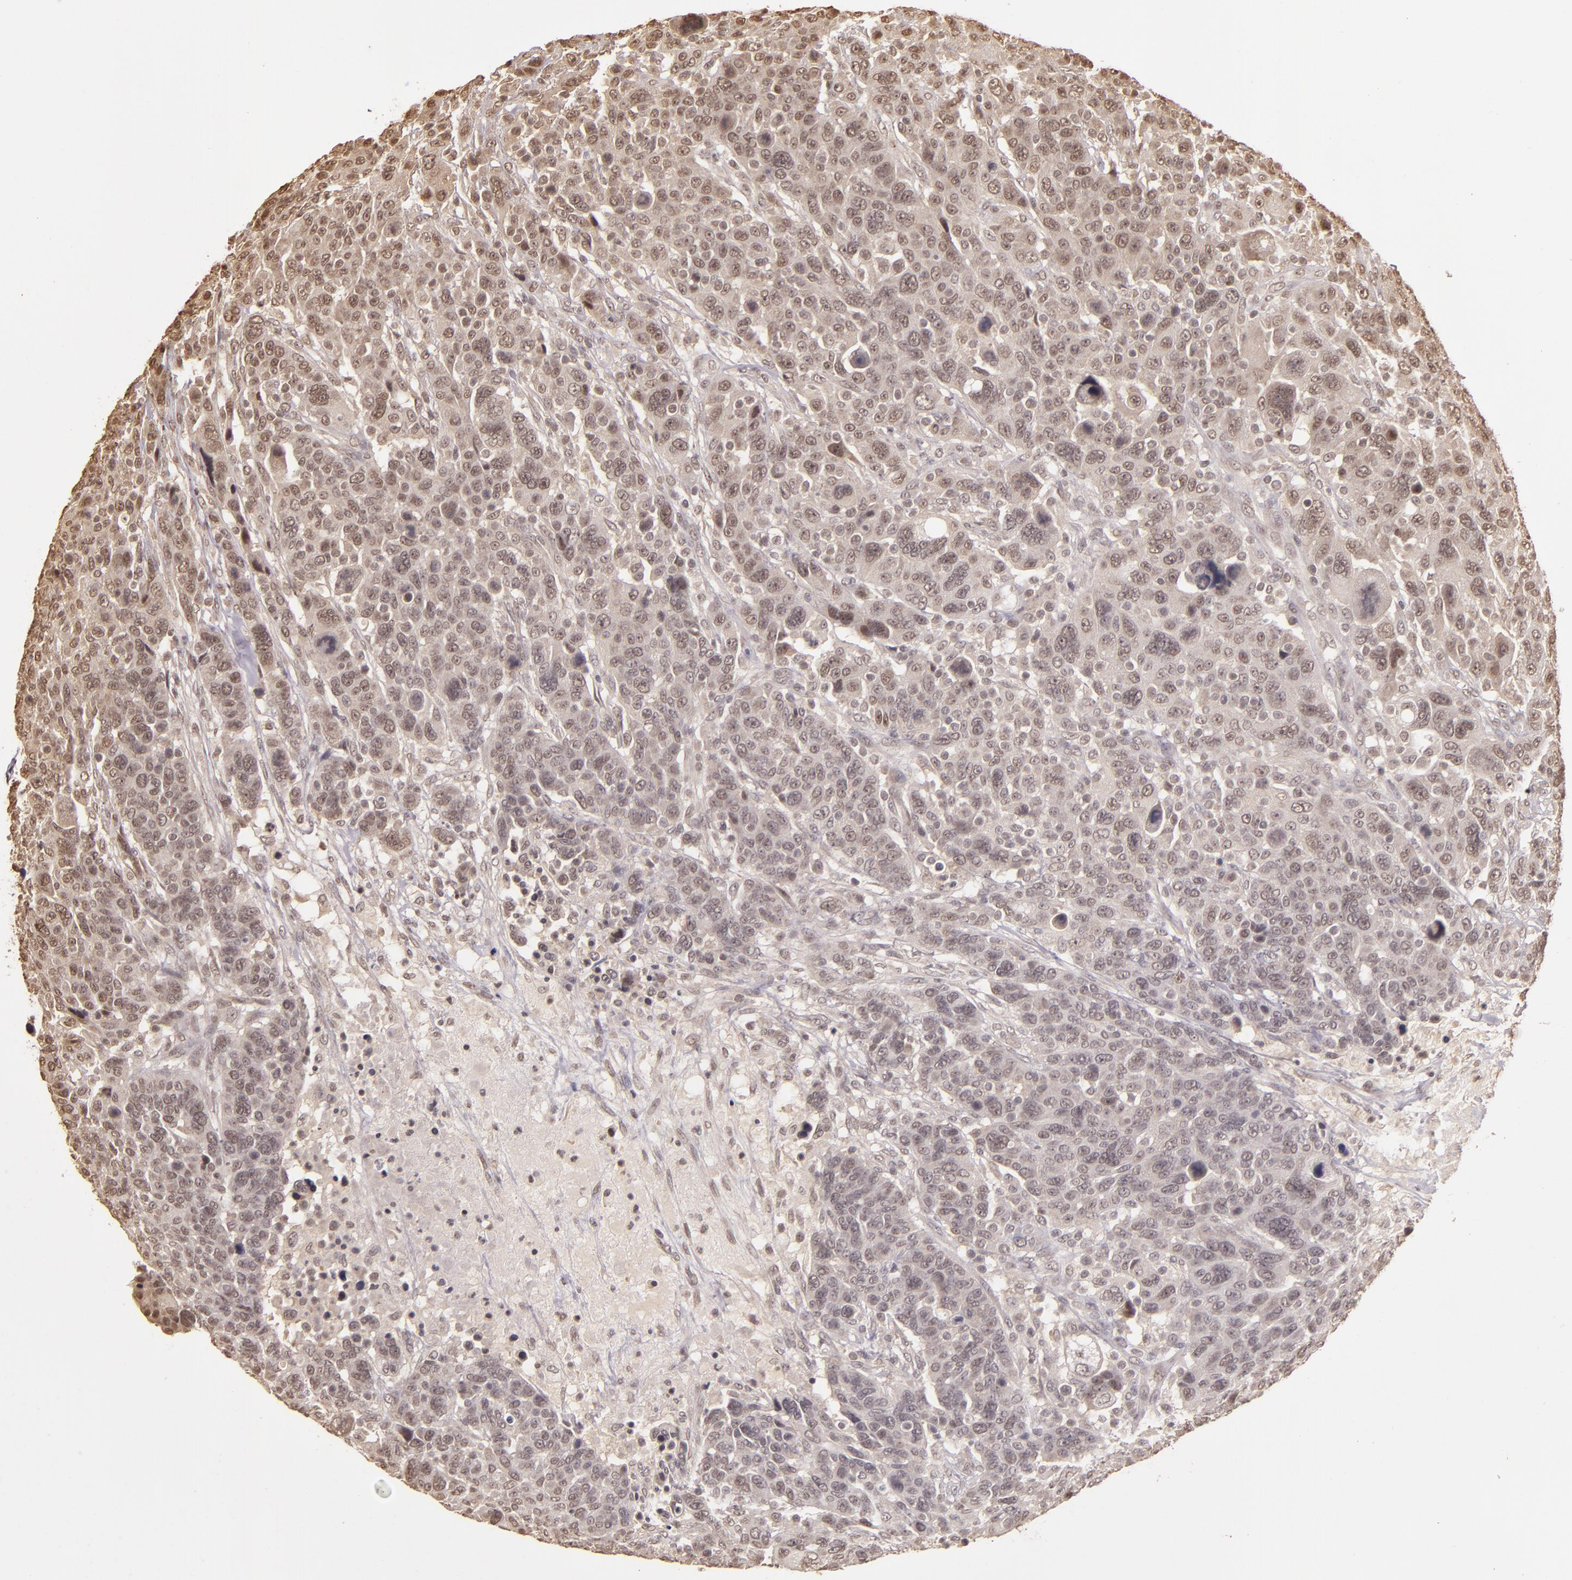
{"staining": {"intensity": "weak", "quantity": ">75%", "location": "cytoplasmic/membranous,nuclear"}, "tissue": "breast cancer", "cell_type": "Tumor cells", "image_type": "cancer", "snomed": [{"axis": "morphology", "description": "Duct carcinoma"}, {"axis": "topography", "description": "Breast"}], "caption": "A low amount of weak cytoplasmic/membranous and nuclear staining is present in about >75% of tumor cells in breast intraductal carcinoma tissue.", "gene": "CUL1", "patient": {"sex": "female", "age": 37}}